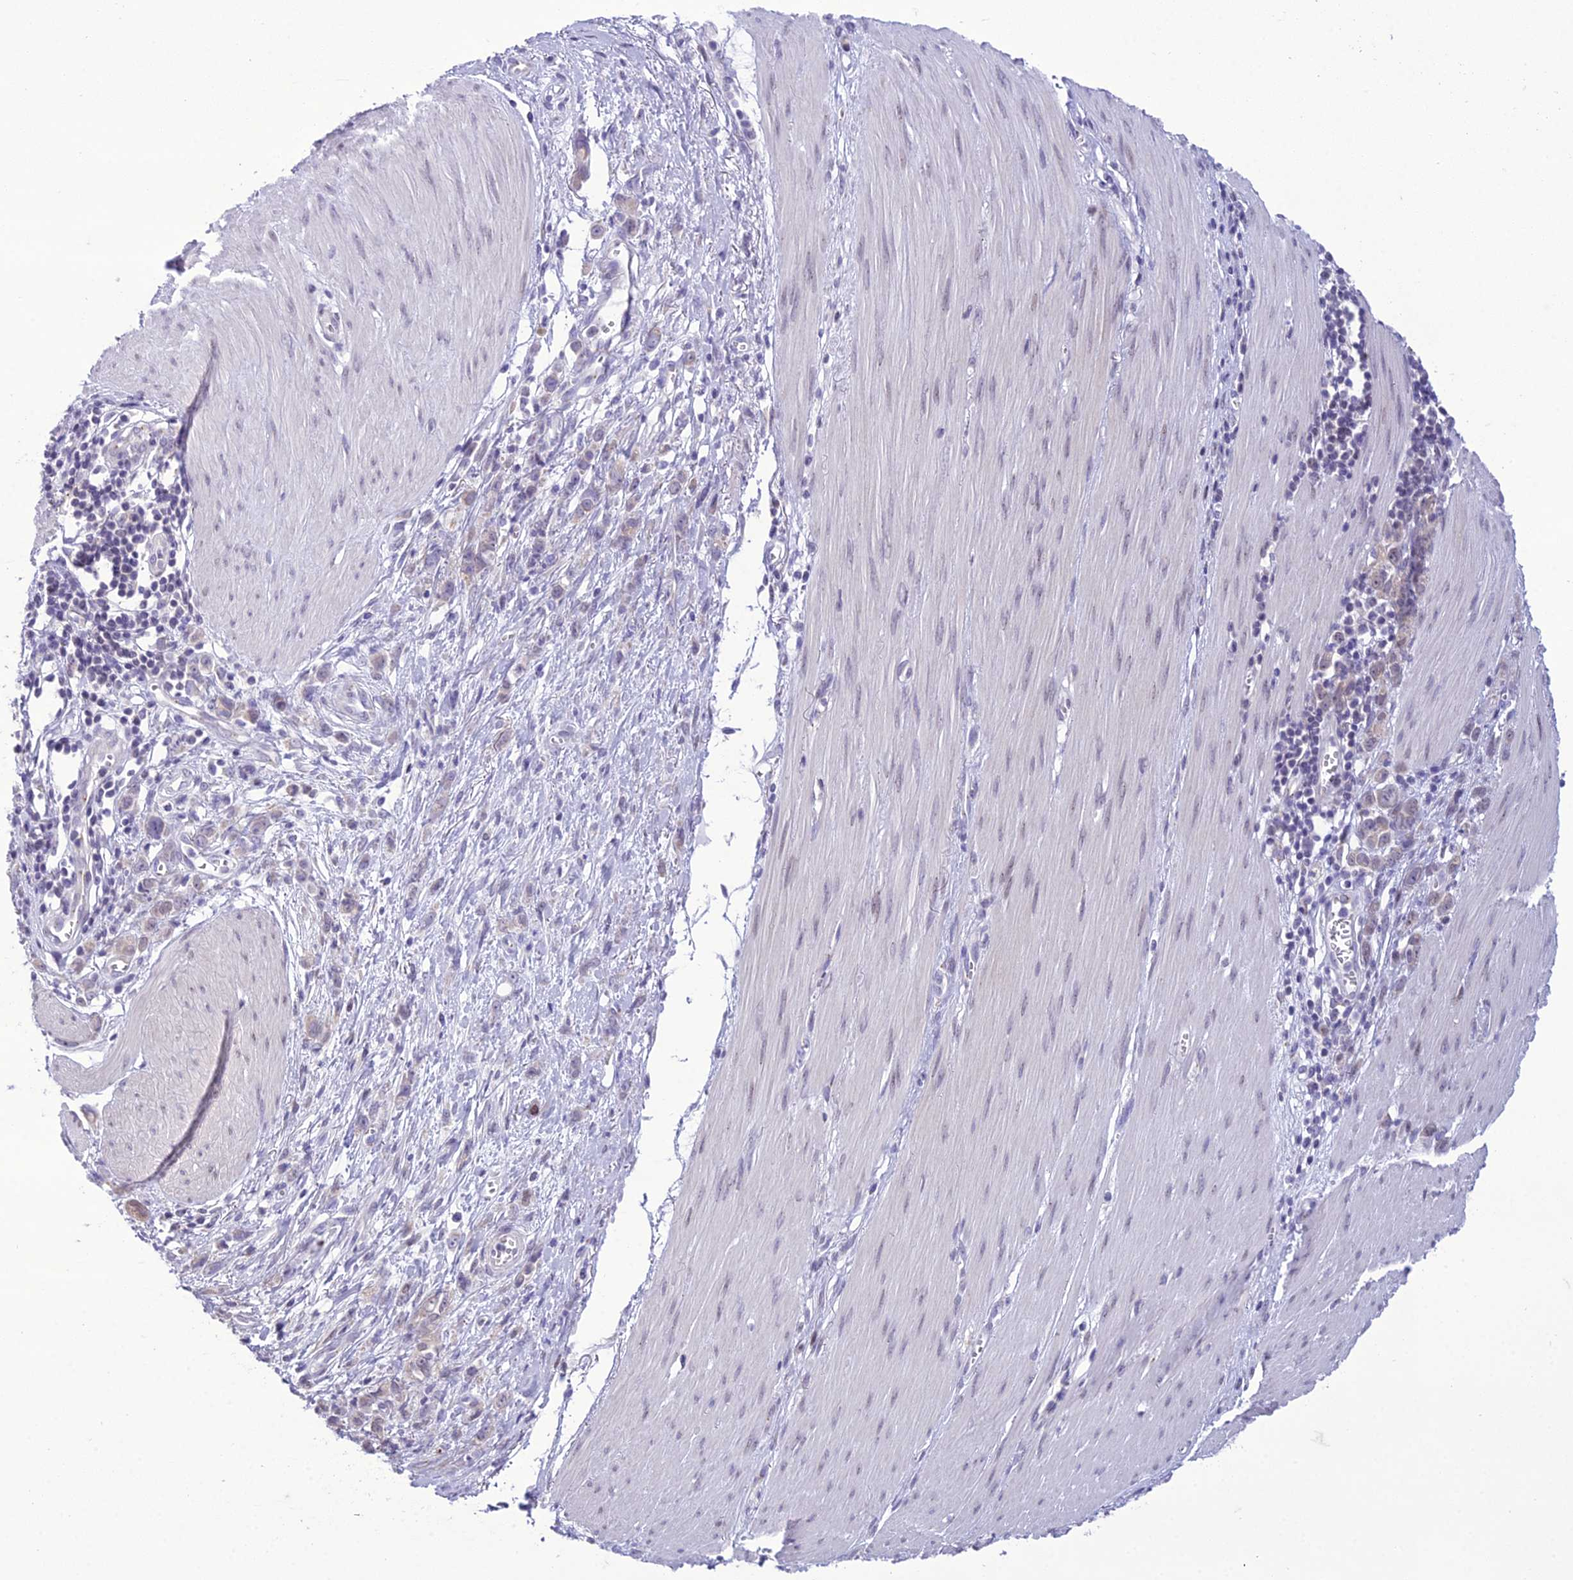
{"staining": {"intensity": "negative", "quantity": "none", "location": "none"}, "tissue": "stomach cancer", "cell_type": "Tumor cells", "image_type": "cancer", "snomed": [{"axis": "morphology", "description": "Adenocarcinoma, NOS"}, {"axis": "topography", "description": "Stomach"}], "caption": "Immunohistochemistry (IHC) micrograph of stomach adenocarcinoma stained for a protein (brown), which exhibits no staining in tumor cells.", "gene": "B9D2", "patient": {"sex": "female", "age": 76}}